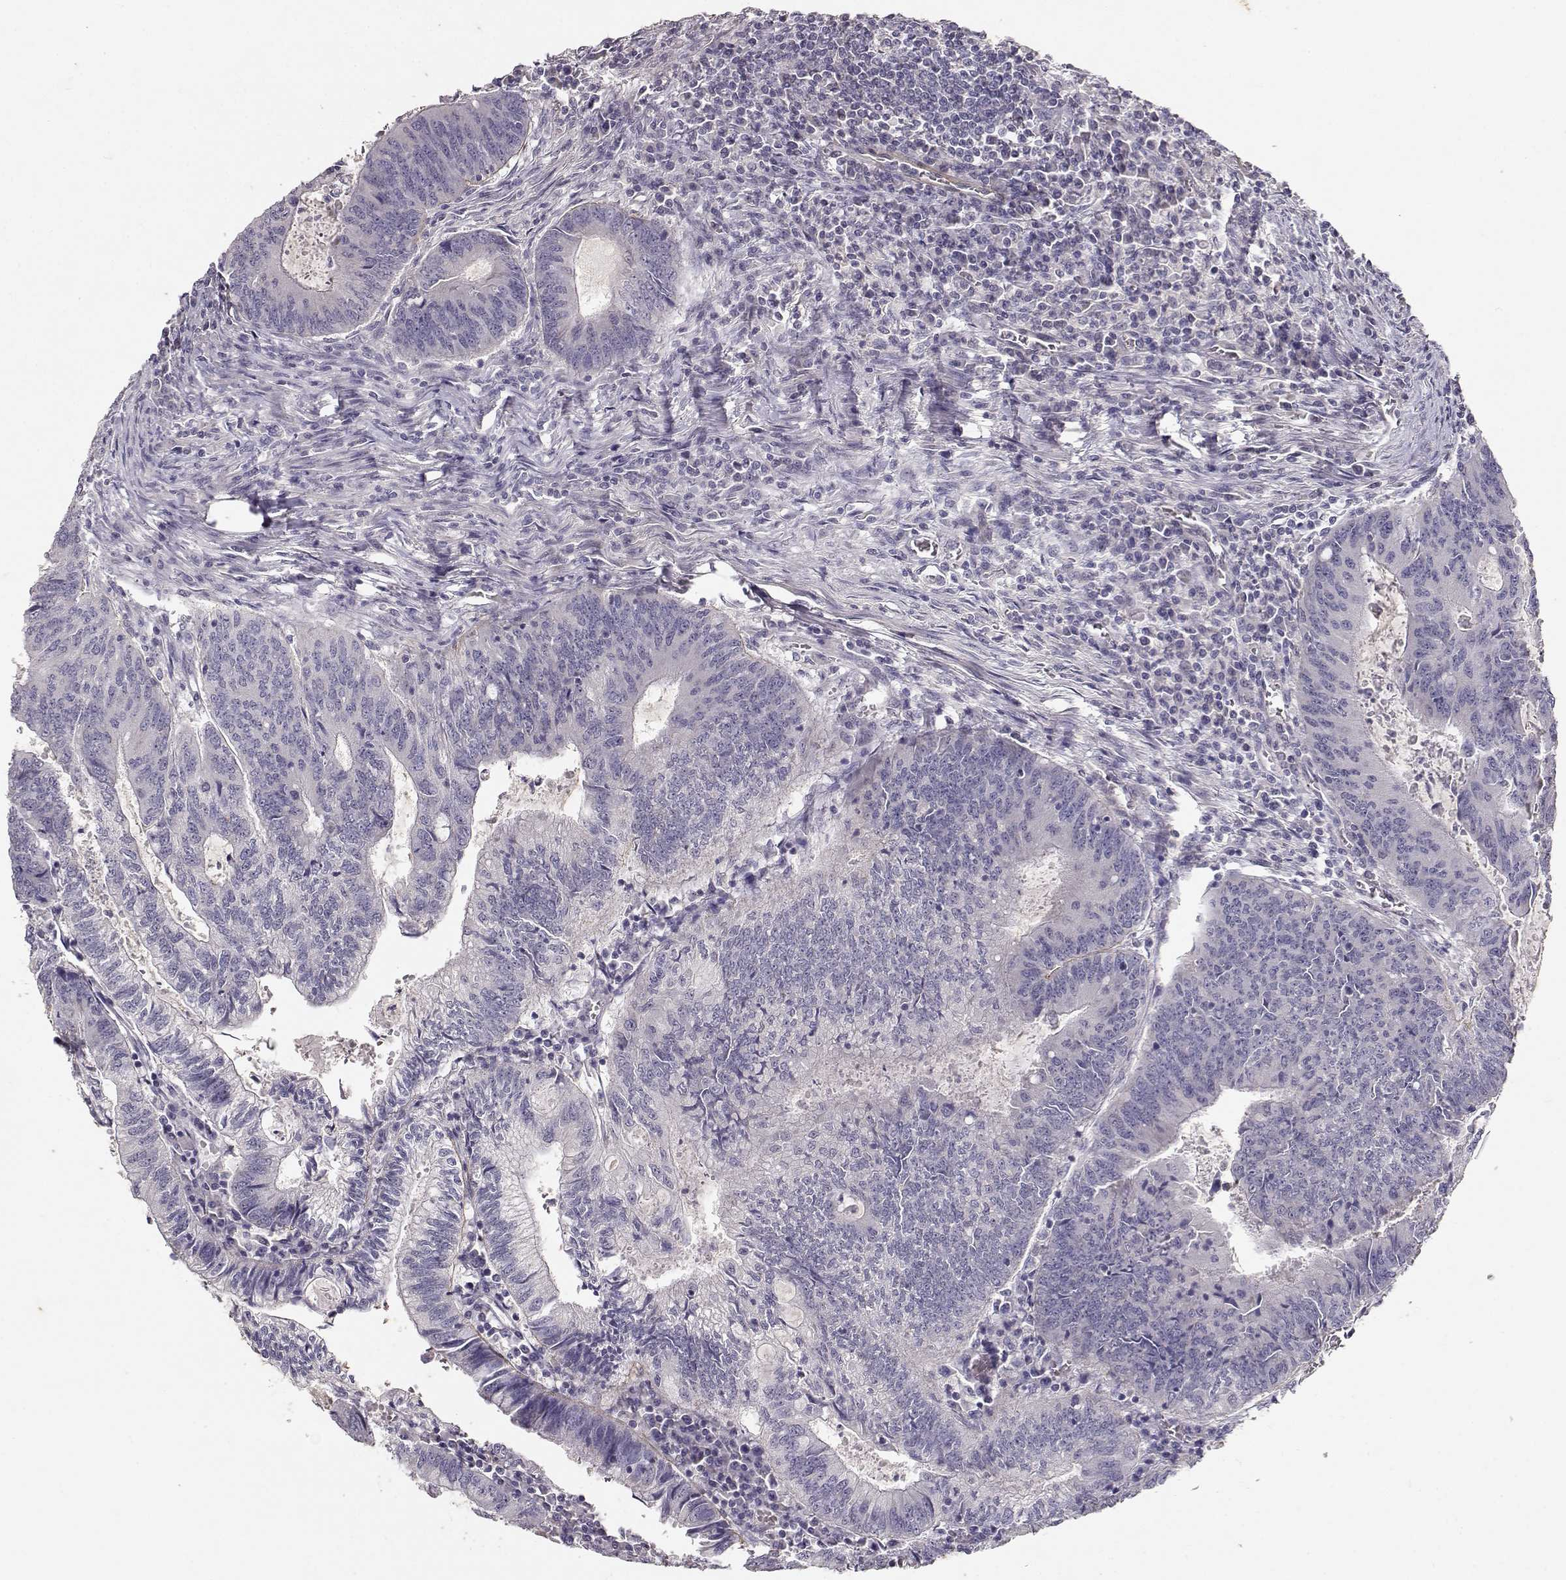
{"staining": {"intensity": "negative", "quantity": "none", "location": "none"}, "tissue": "colorectal cancer", "cell_type": "Tumor cells", "image_type": "cancer", "snomed": [{"axis": "morphology", "description": "Adenocarcinoma, NOS"}, {"axis": "topography", "description": "Colon"}], "caption": "Immunohistochemistry micrograph of neoplastic tissue: human colorectal cancer (adenocarcinoma) stained with DAB displays no significant protein staining in tumor cells. Brightfield microscopy of immunohistochemistry stained with DAB (brown) and hematoxylin (blue), captured at high magnification.", "gene": "LAMA5", "patient": {"sex": "male", "age": 67}}